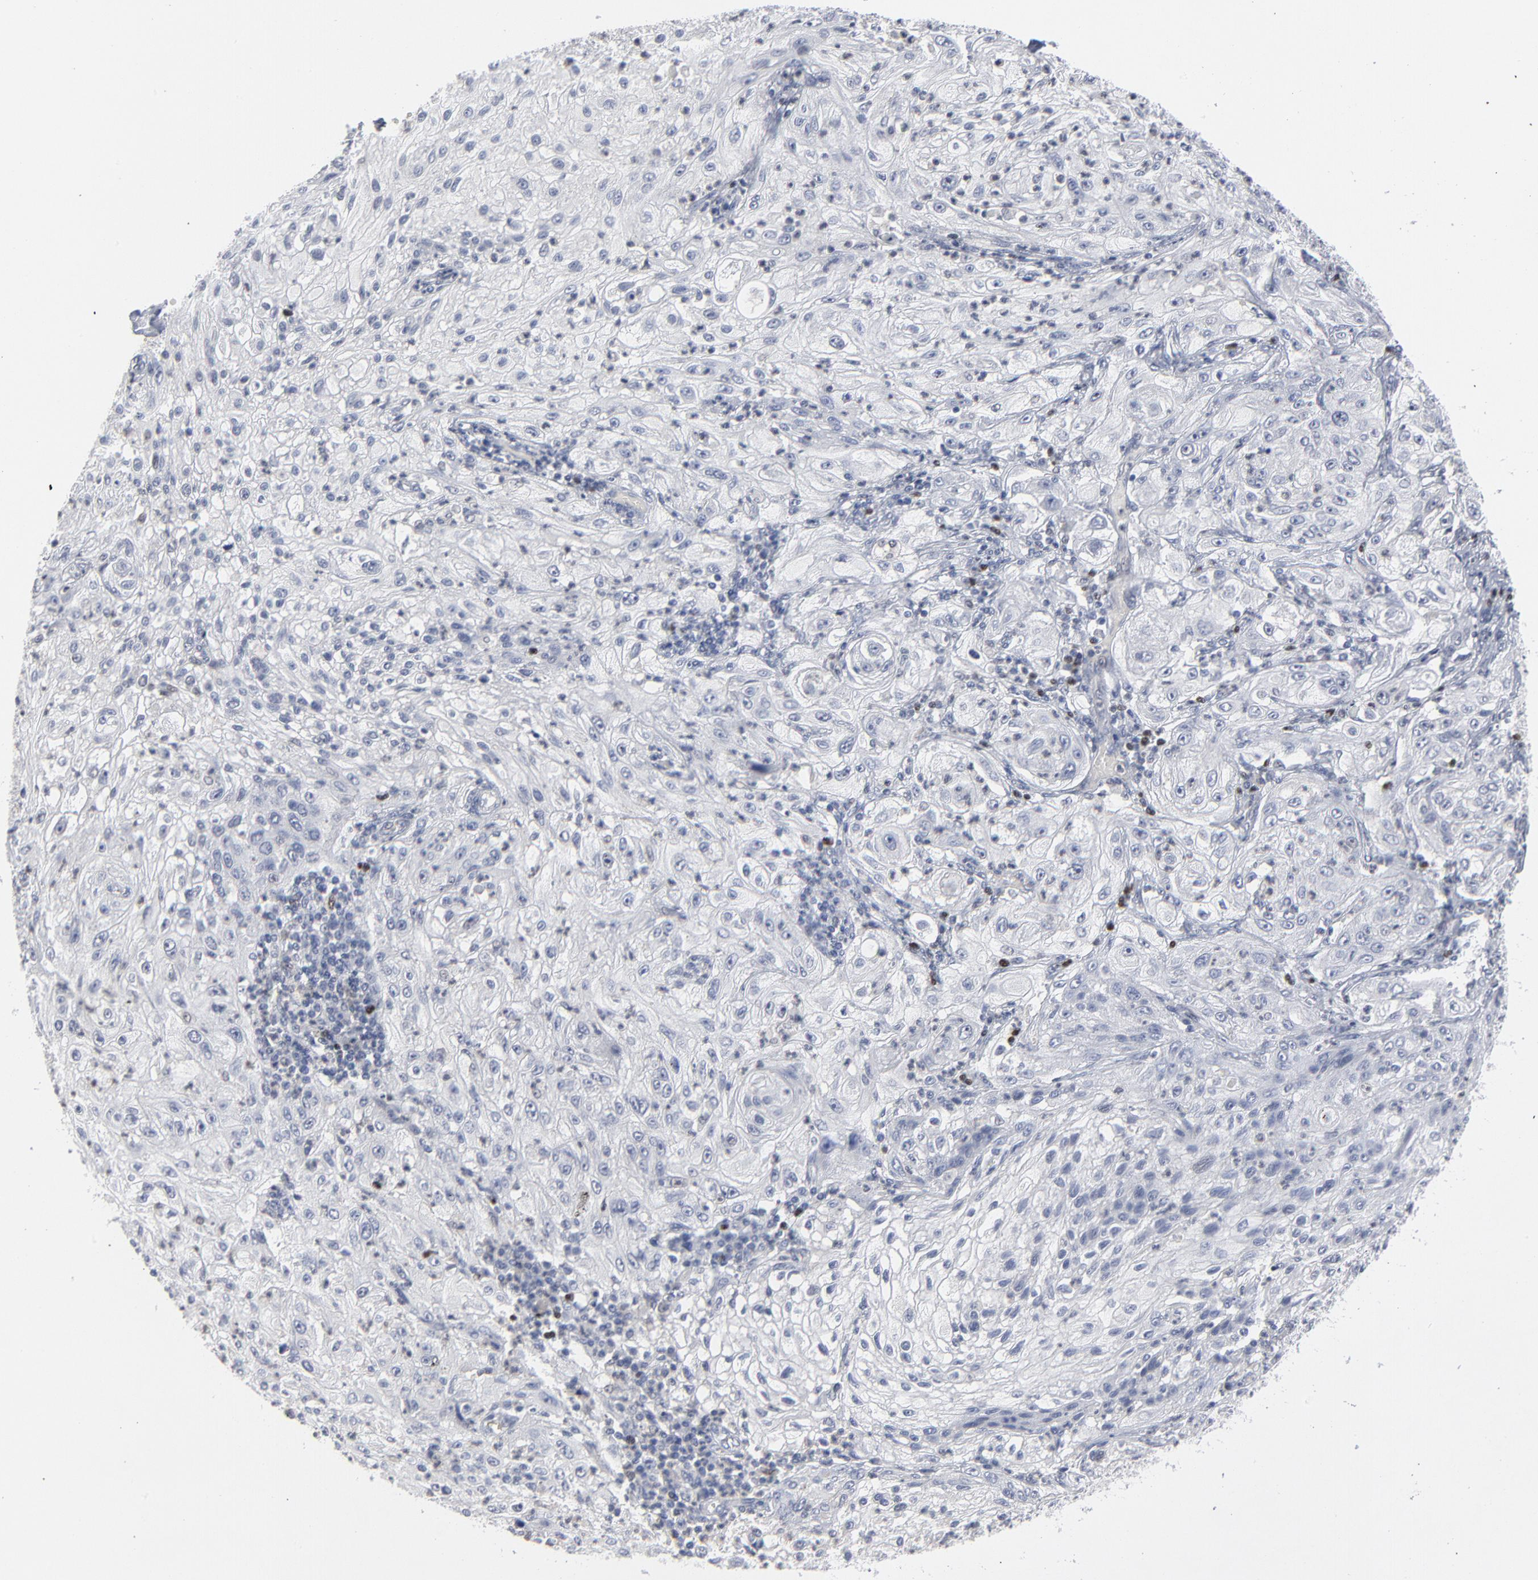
{"staining": {"intensity": "negative", "quantity": "none", "location": "none"}, "tissue": "lung cancer", "cell_type": "Tumor cells", "image_type": "cancer", "snomed": [{"axis": "morphology", "description": "Inflammation, NOS"}, {"axis": "morphology", "description": "Squamous cell carcinoma, NOS"}, {"axis": "topography", "description": "Lymph node"}, {"axis": "topography", "description": "Soft tissue"}, {"axis": "topography", "description": "Lung"}], "caption": "Immunohistochemistry (IHC) of lung cancer (squamous cell carcinoma) demonstrates no staining in tumor cells.", "gene": "FOXN2", "patient": {"sex": "male", "age": 66}}